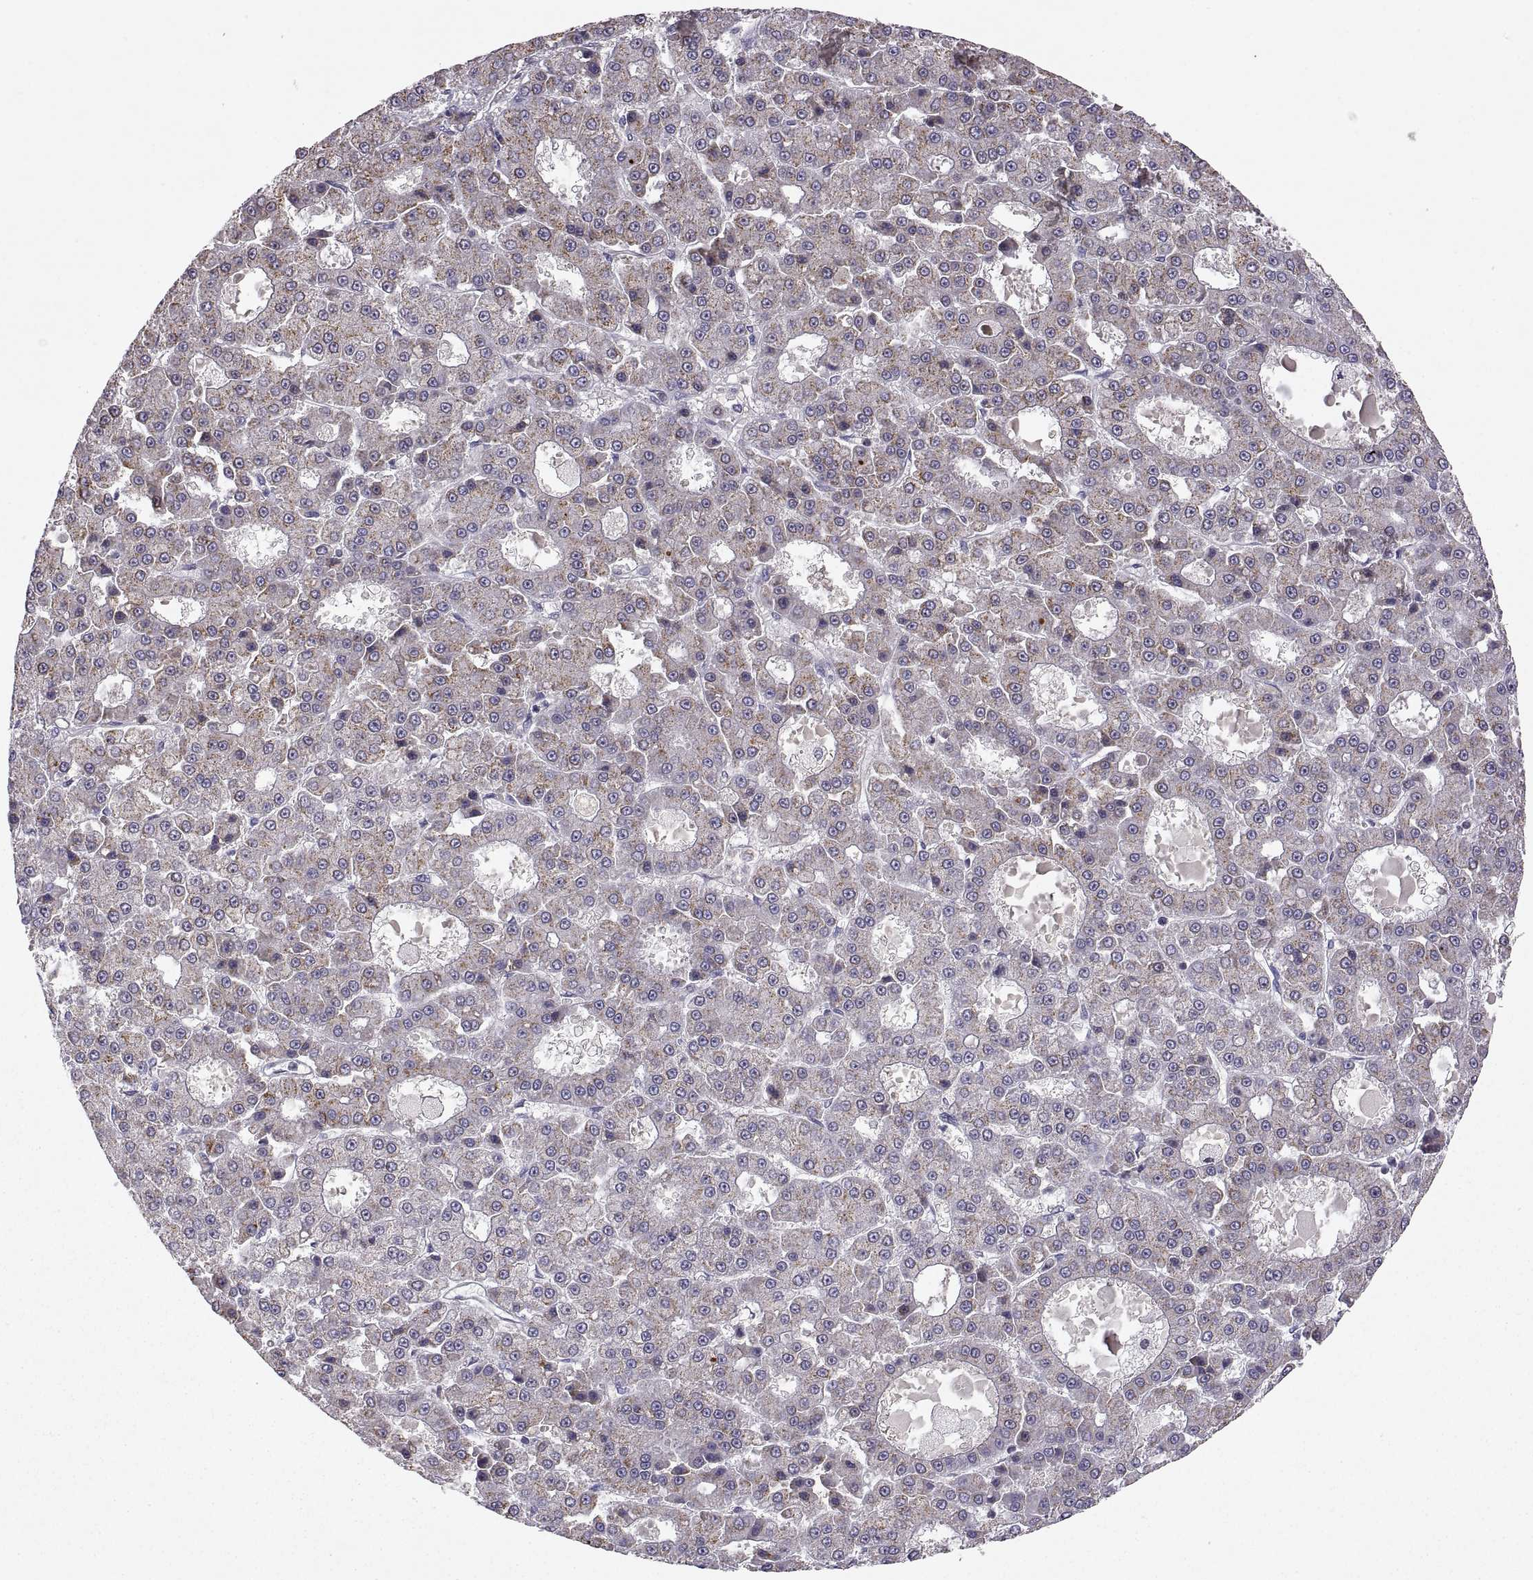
{"staining": {"intensity": "negative", "quantity": "none", "location": "none"}, "tissue": "liver cancer", "cell_type": "Tumor cells", "image_type": "cancer", "snomed": [{"axis": "morphology", "description": "Carcinoma, Hepatocellular, NOS"}, {"axis": "topography", "description": "Liver"}], "caption": "Immunohistochemical staining of human liver cancer demonstrates no significant positivity in tumor cells.", "gene": "FGF9", "patient": {"sex": "male", "age": 70}}